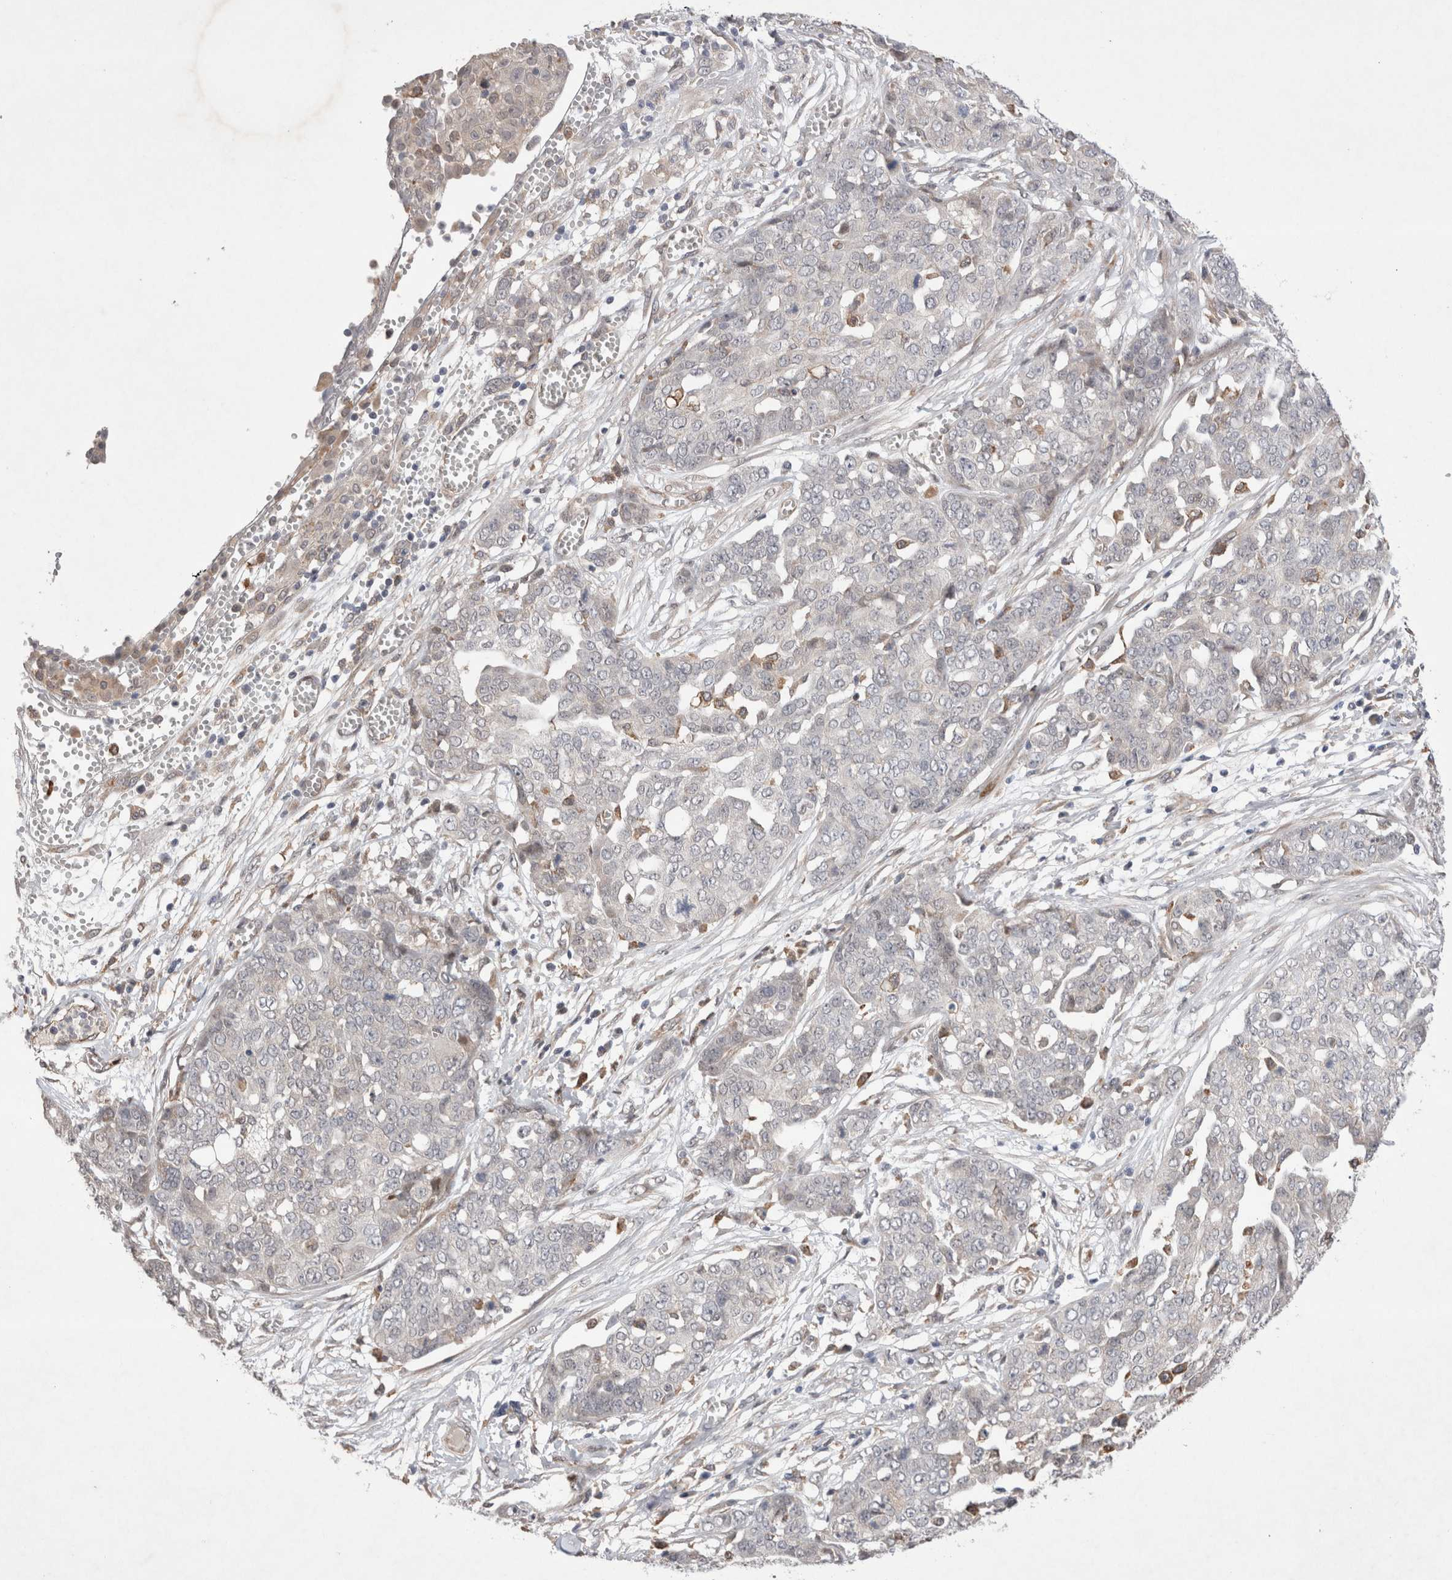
{"staining": {"intensity": "negative", "quantity": "none", "location": "none"}, "tissue": "ovarian cancer", "cell_type": "Tumor cells", "image_type": "cancer", "snomed": [{"axis": "morphology", "description": "Cystadenocarcinoma, serous, NOS"}, {"axis": "topography", "description": "Soft tissue"}, {"axis": "topography", "description": "Ovary"}], "caption": "This is an IHC histopathology image of human ovarian cancer. There is no expression in tumor cells.", "gene": "GIMAP6", "patient": {"sex": "female", "age": 57}}